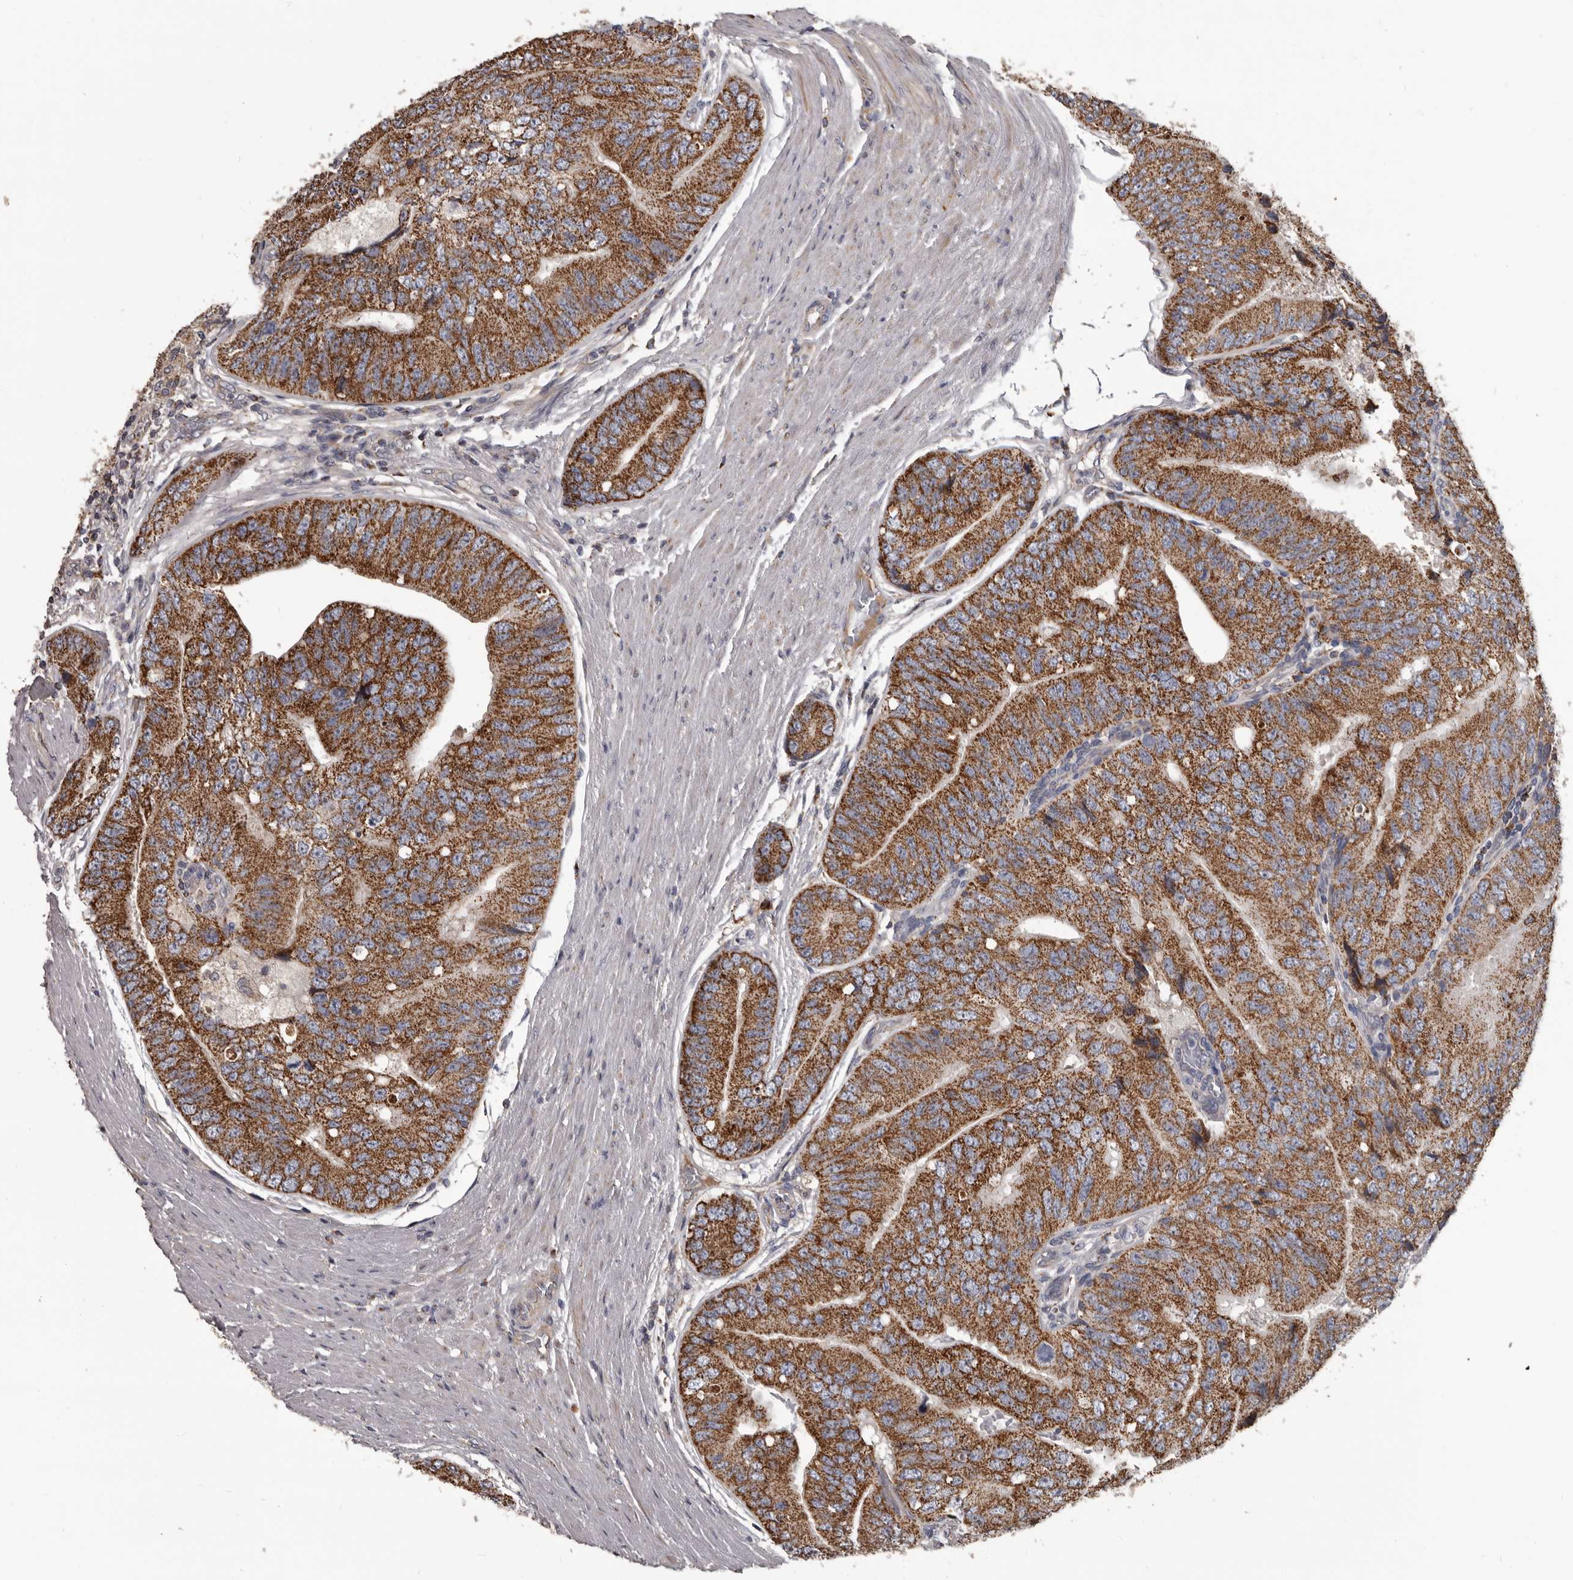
{"staining": {"intensity": "strong", "quantity": ">75%", "location": "cytoplasmic/membranous"}, "tissue": "prostate cancer", "cell_type": "Tumor cells", "image_type": "cancer", "snomed": [{"axis": "morphology", "description": "Adenocarcinoma, High grade"}, {"axis": "topography", "description": "Prostate"}], "caption": "Immunohistochemistry (DAB) staining of human prostate cancer displays strong cytoplasmic/membranous protein expression in approximately >75% of tumor cells.", "gene": "ALDH5A1", "patient": {"sex": "male", "age": 70}}